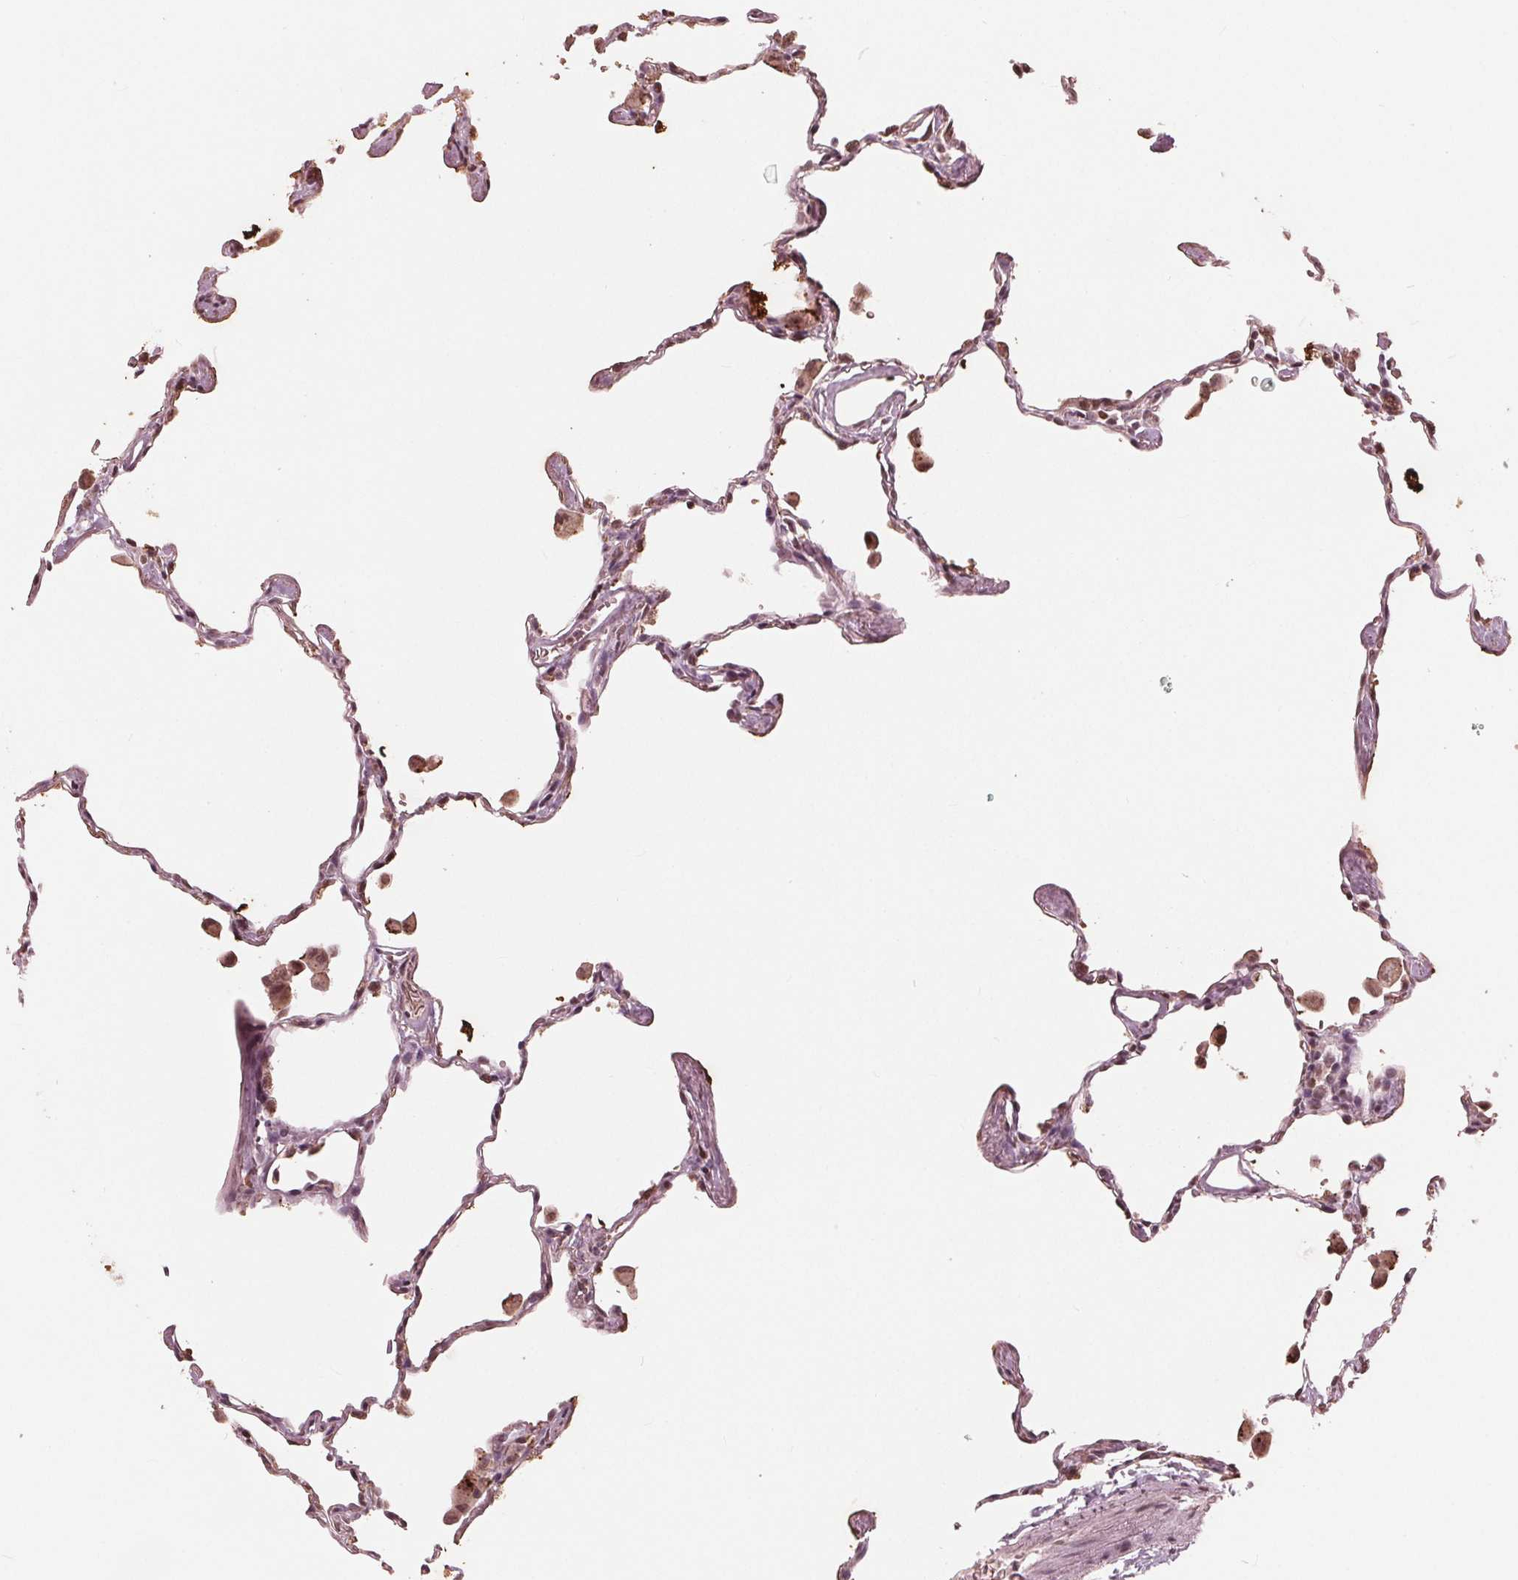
{"staining": {"intensity": "weak", "quantity": "25%-75%", "location": "cytoplasmic/membranous,nuclear"}, "tissue": "lung", "cell_type": "Alveolar cells", "image_type": "normal", "snomed": [{"axis": "morphology", "description": "Normal tissue, NOS"}, {"axis": "topography", "description": "Lung"}], "caption": "Immunohistochemistry micrograph of normal lung: human lung stained using immunohistochemistry reveals low levels of weak protein expression localized specifically in the cytoplasmic/membranous,nuclear of alveolar cells, appearing as a cytoplasmic/membranous,nuclear brown color.", "gene": "HIRIP3", "patient": {"sex": "female", "age": 47}}